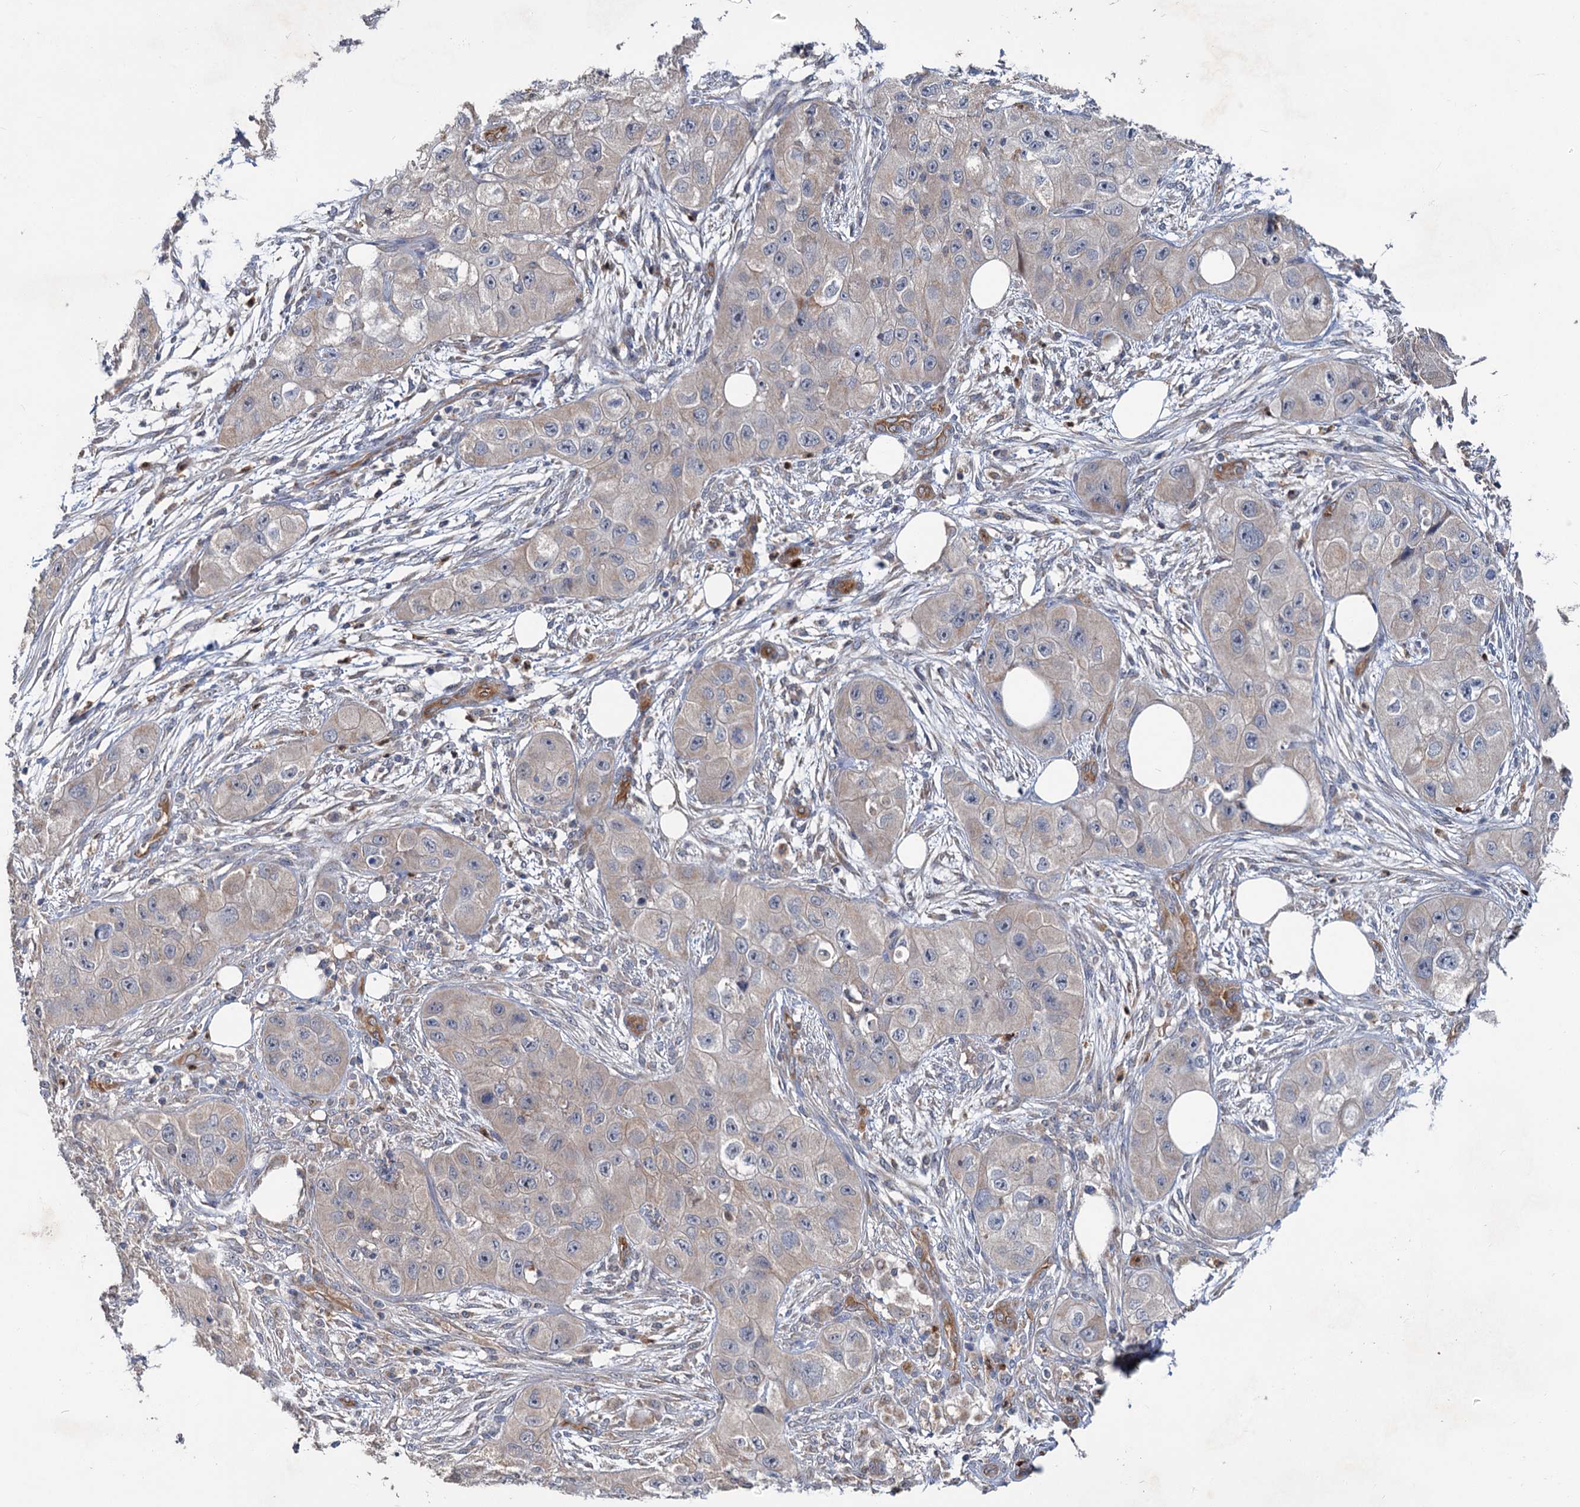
{"staining": {"intensity": "negative", "quantity": "none", "location": "none"}, "tissue": "skin cancer", "cell_type": "Tumor cells", "image_type": "cancer", "snomed": [{"axis": "morphology", "description": "Squamous cell carcinoma, NOS"}, {"axis": "topography", "description": "Skin"}, {"axis": "topography", "description": "Subcutis"}], "caption": "Photomicrograph shows no significant protein positivity in tumor cells of skin squamous cell carcinoma.", "gene": "DYNC2H1", "patient": {"sex": "male", "age": 73}}